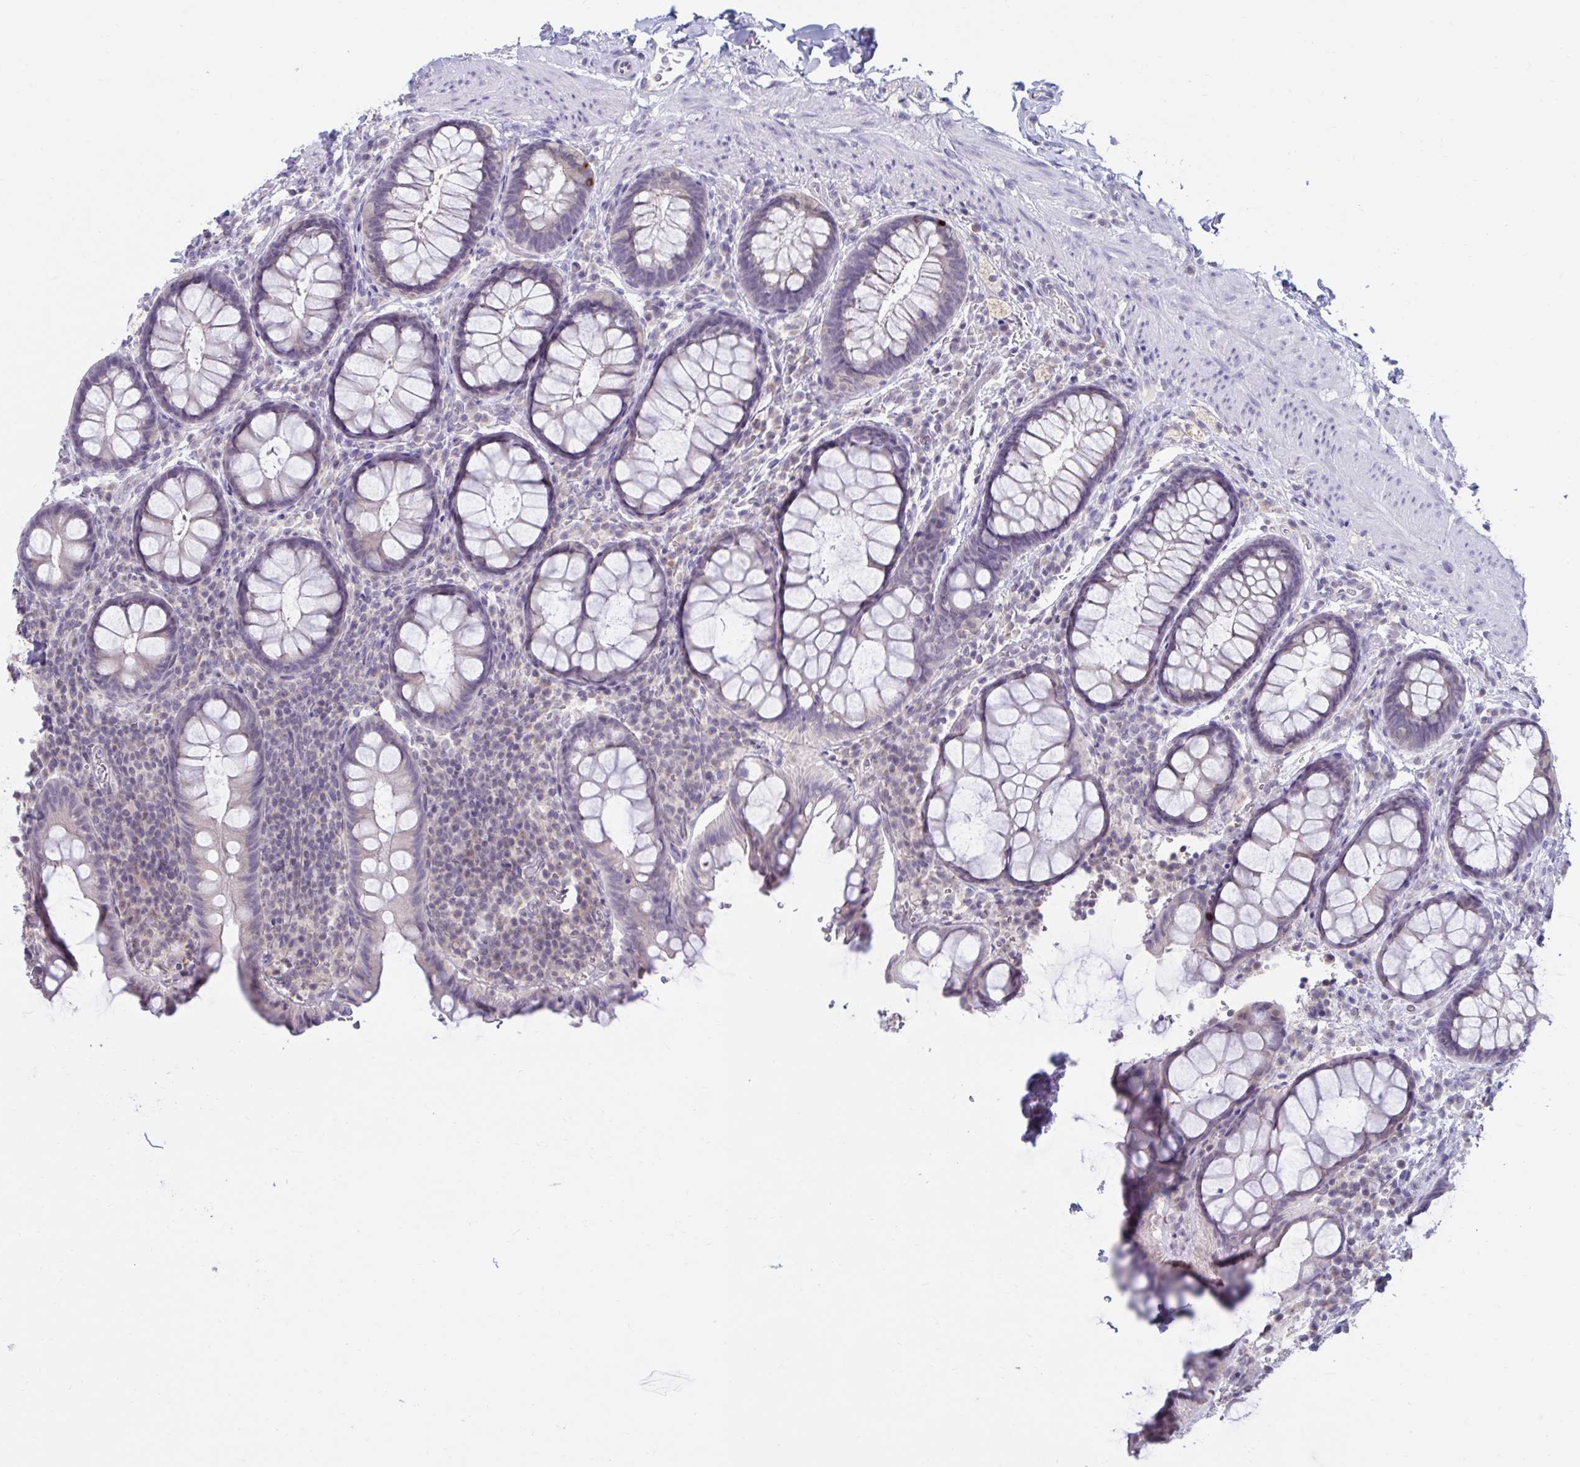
{"staining": {"intensity": "negative", "quantity": "none", "location": "none"}, "tissue": "rectum", "cell_type": "Glandular cells", "image_type": "normal", "snomed": [{"axis": "morphology", "description": "Normal tissue, NOS"}, {"axis": "topography", "description": "Rectum"}, {"axis": "topography", "description": "Peripheral nerve tissue"}], "caption": "DAB immunohistochemical staining of normal human rectum exhibits no significant staining in glandular cells.", "gene": "ARPP19", "patient": {"sex": "female", "age": 69}}